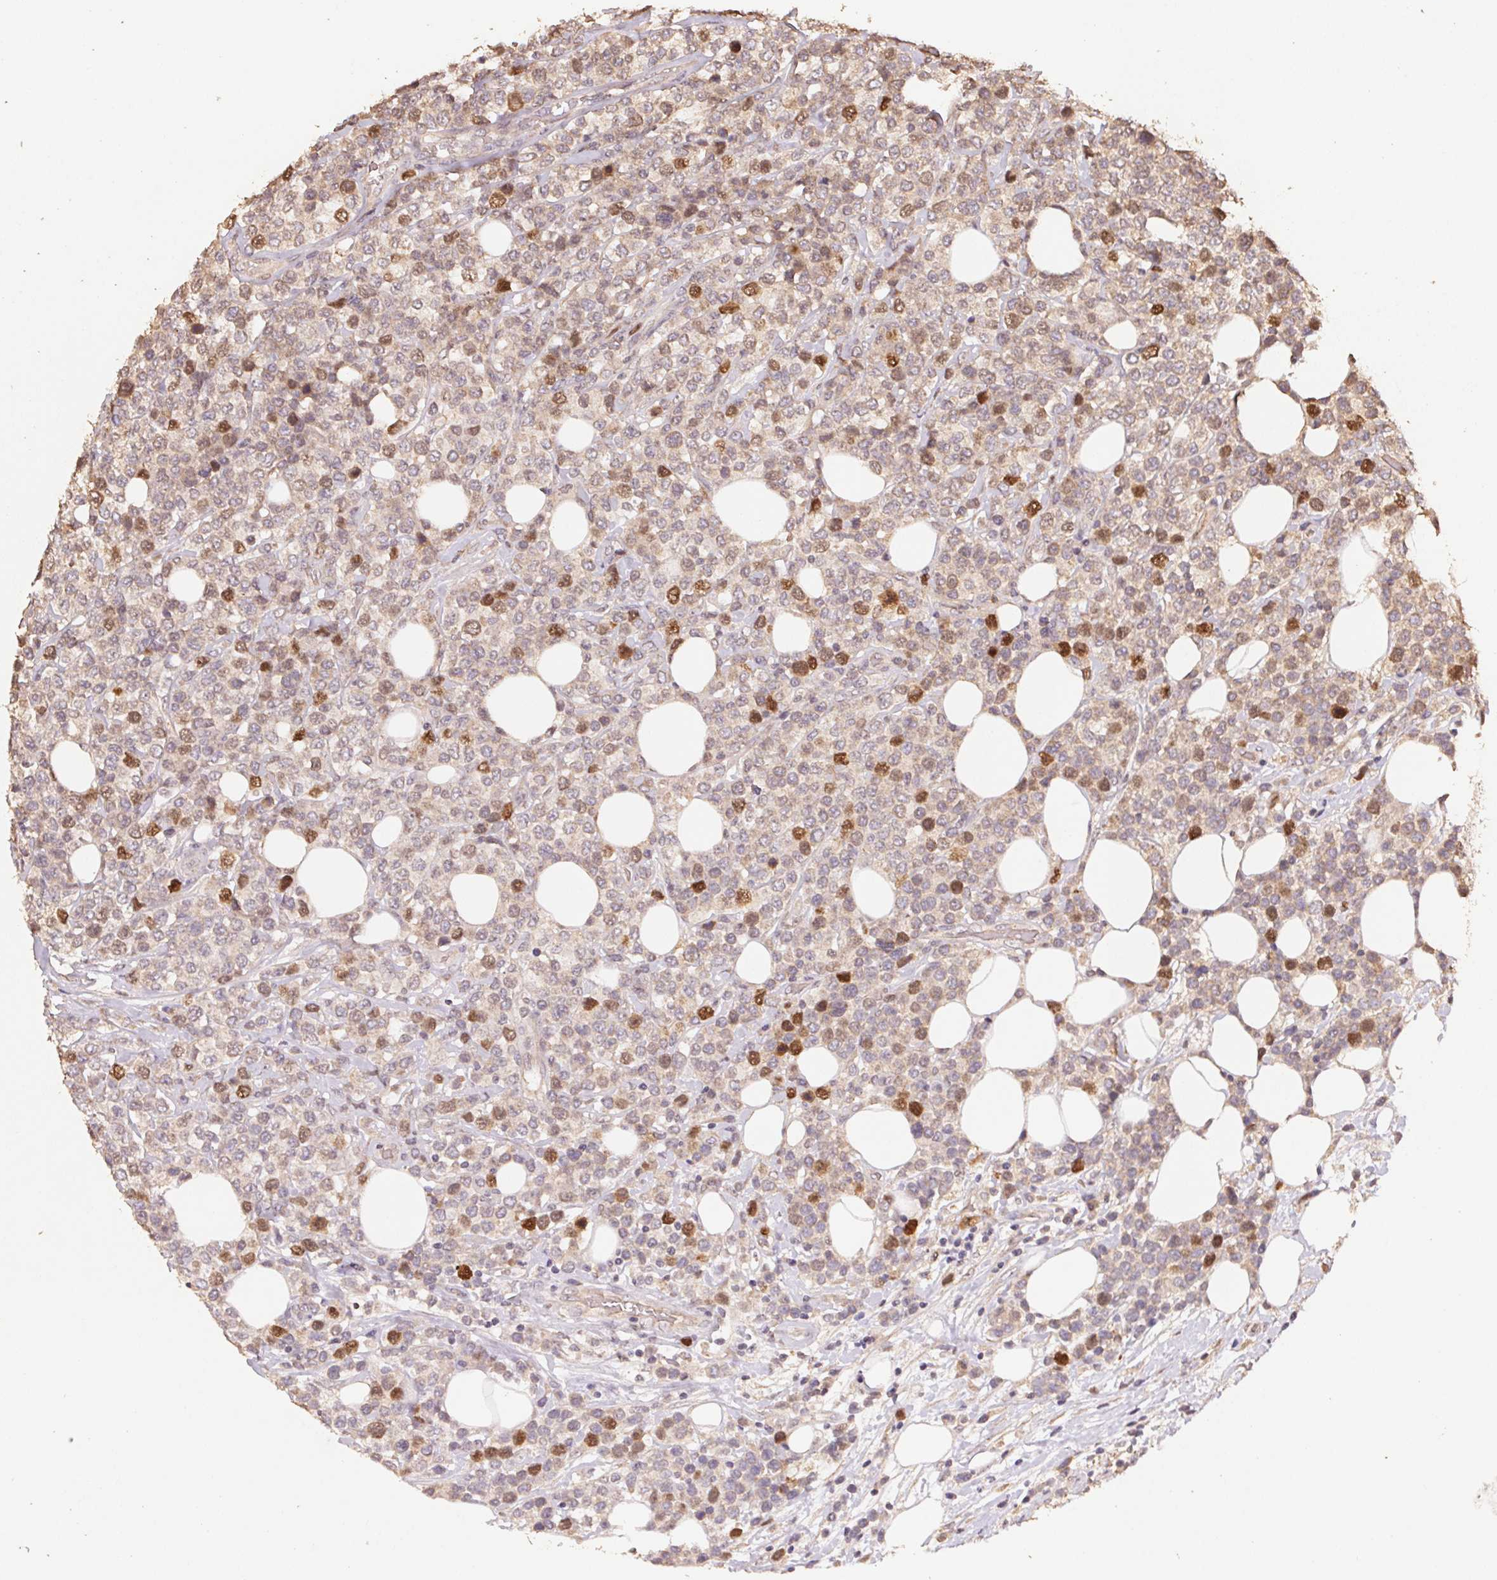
{"staining": {"intensity": "strong", "quantity": "<25%", "location": "nuclear"}, "tissue": "lymphoma", "cell_type": "Tumor cells", "image_type": "cancer", "snomed": [{"axis": "morphology", "description": "Malignant lymphoma, non-Hodgkin's type, High grade"}, {"axis": "topography", "description": "Soft tissue"}], "caption": "There is medium levels of strong nuclear positivity in tumor cells of lymphoma, as demonstrated by immunohistochemical staining (brown color).", "gene": "CENPF", "patient": {"sex": "female", "age": 56}}